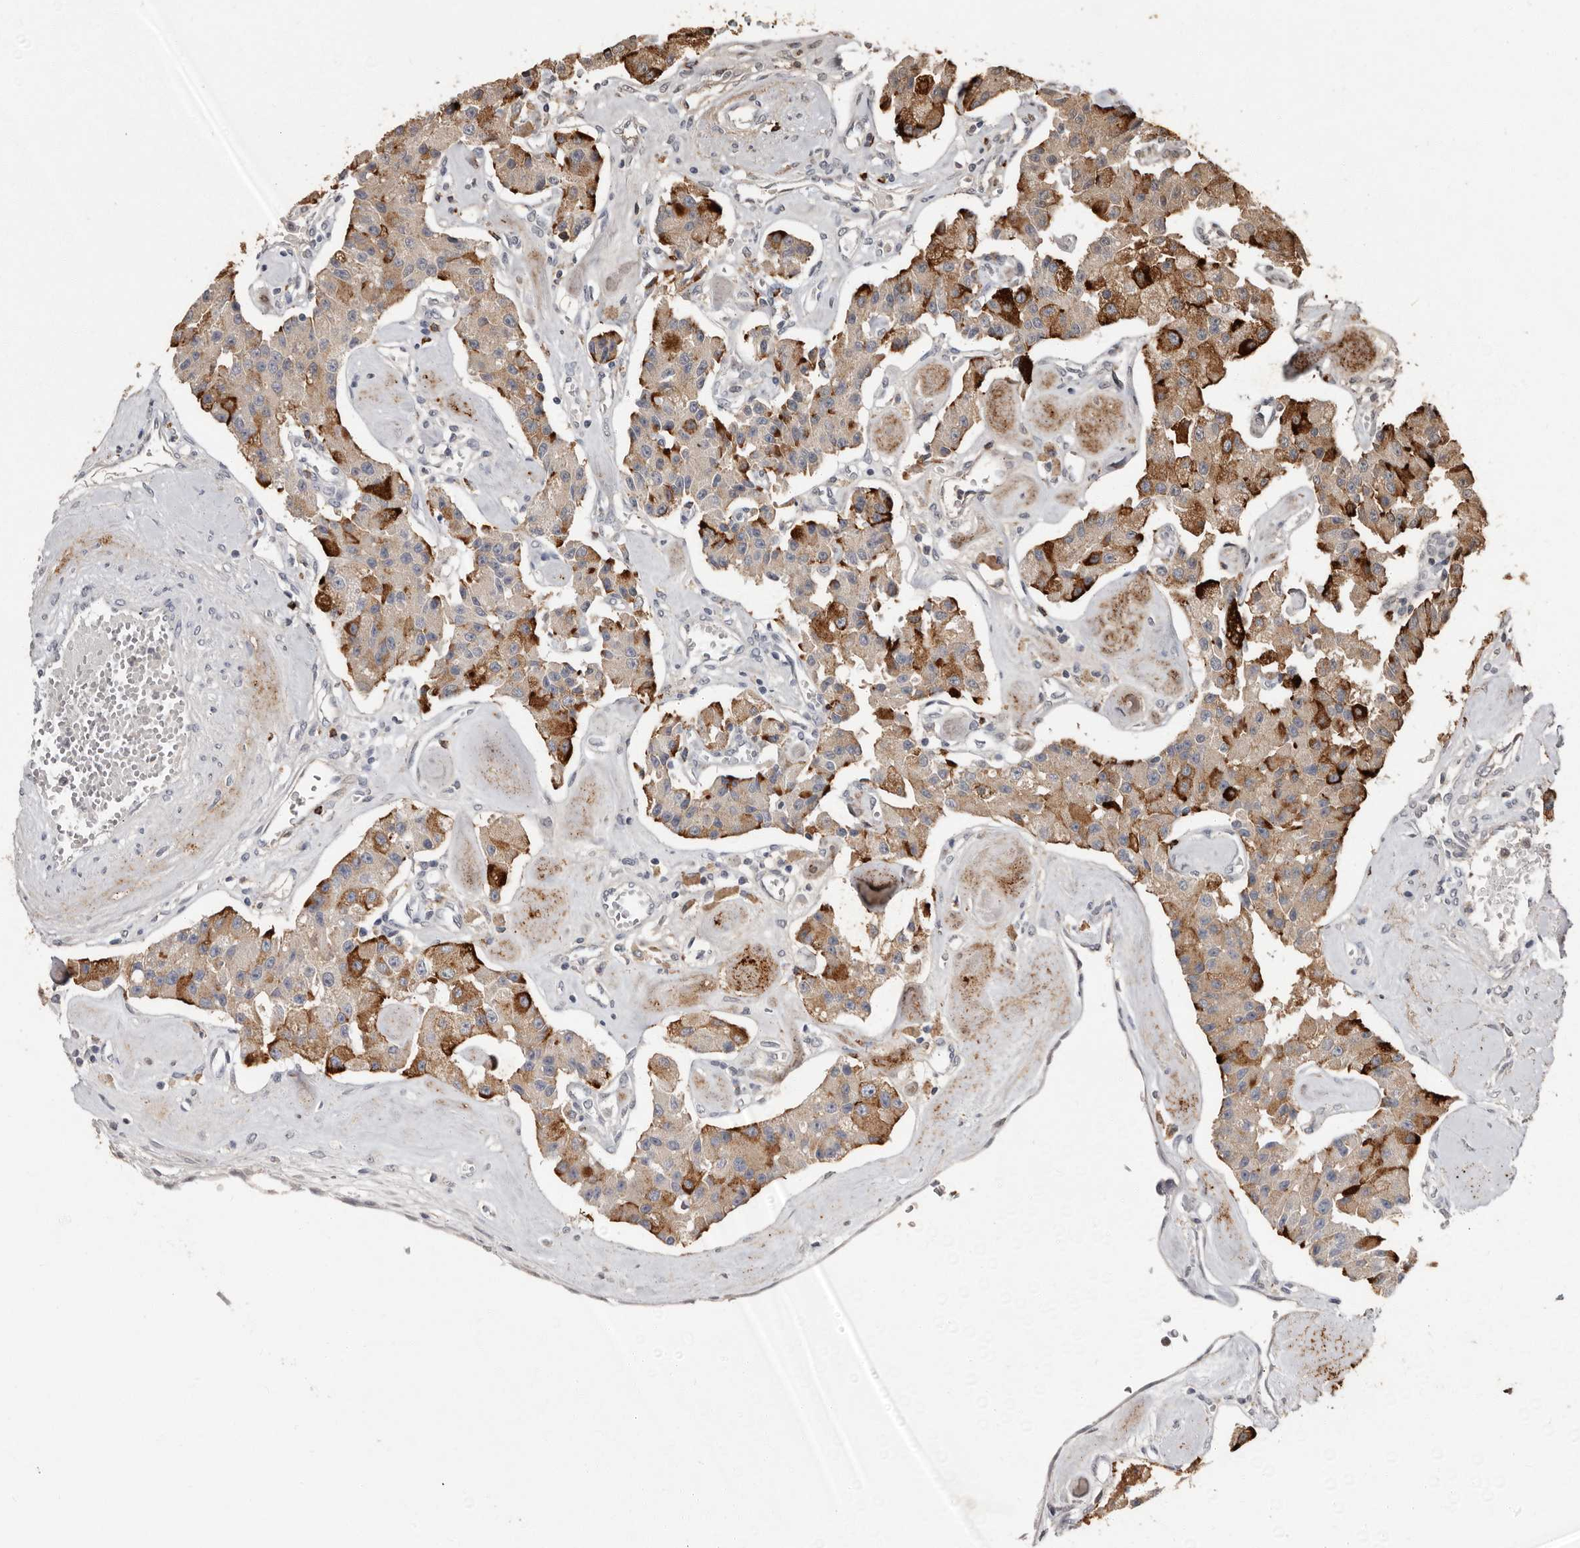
{"staining": {"intensity": "strong", "quantity": "25%-75%", "location": "cytoplasmic/membranous"}, "tissue": "carcinoid", "cell_type": "Tumor cells", "image_type": "cancer", "snomed": [{"axis": "morphology", "description": "Carcinoid, malignant, NOS"}, {"axis": "topography", "description": "Pancreas"}], "caption": "Immunohistochemical staining of carcinoid (malignant) demonstrates strong cytoplasmic/membranous protein staining in approximately 25%-75% of tumor cells.", "gene": "LRGUK", "patient": {"sex": "male", "age": 41}}